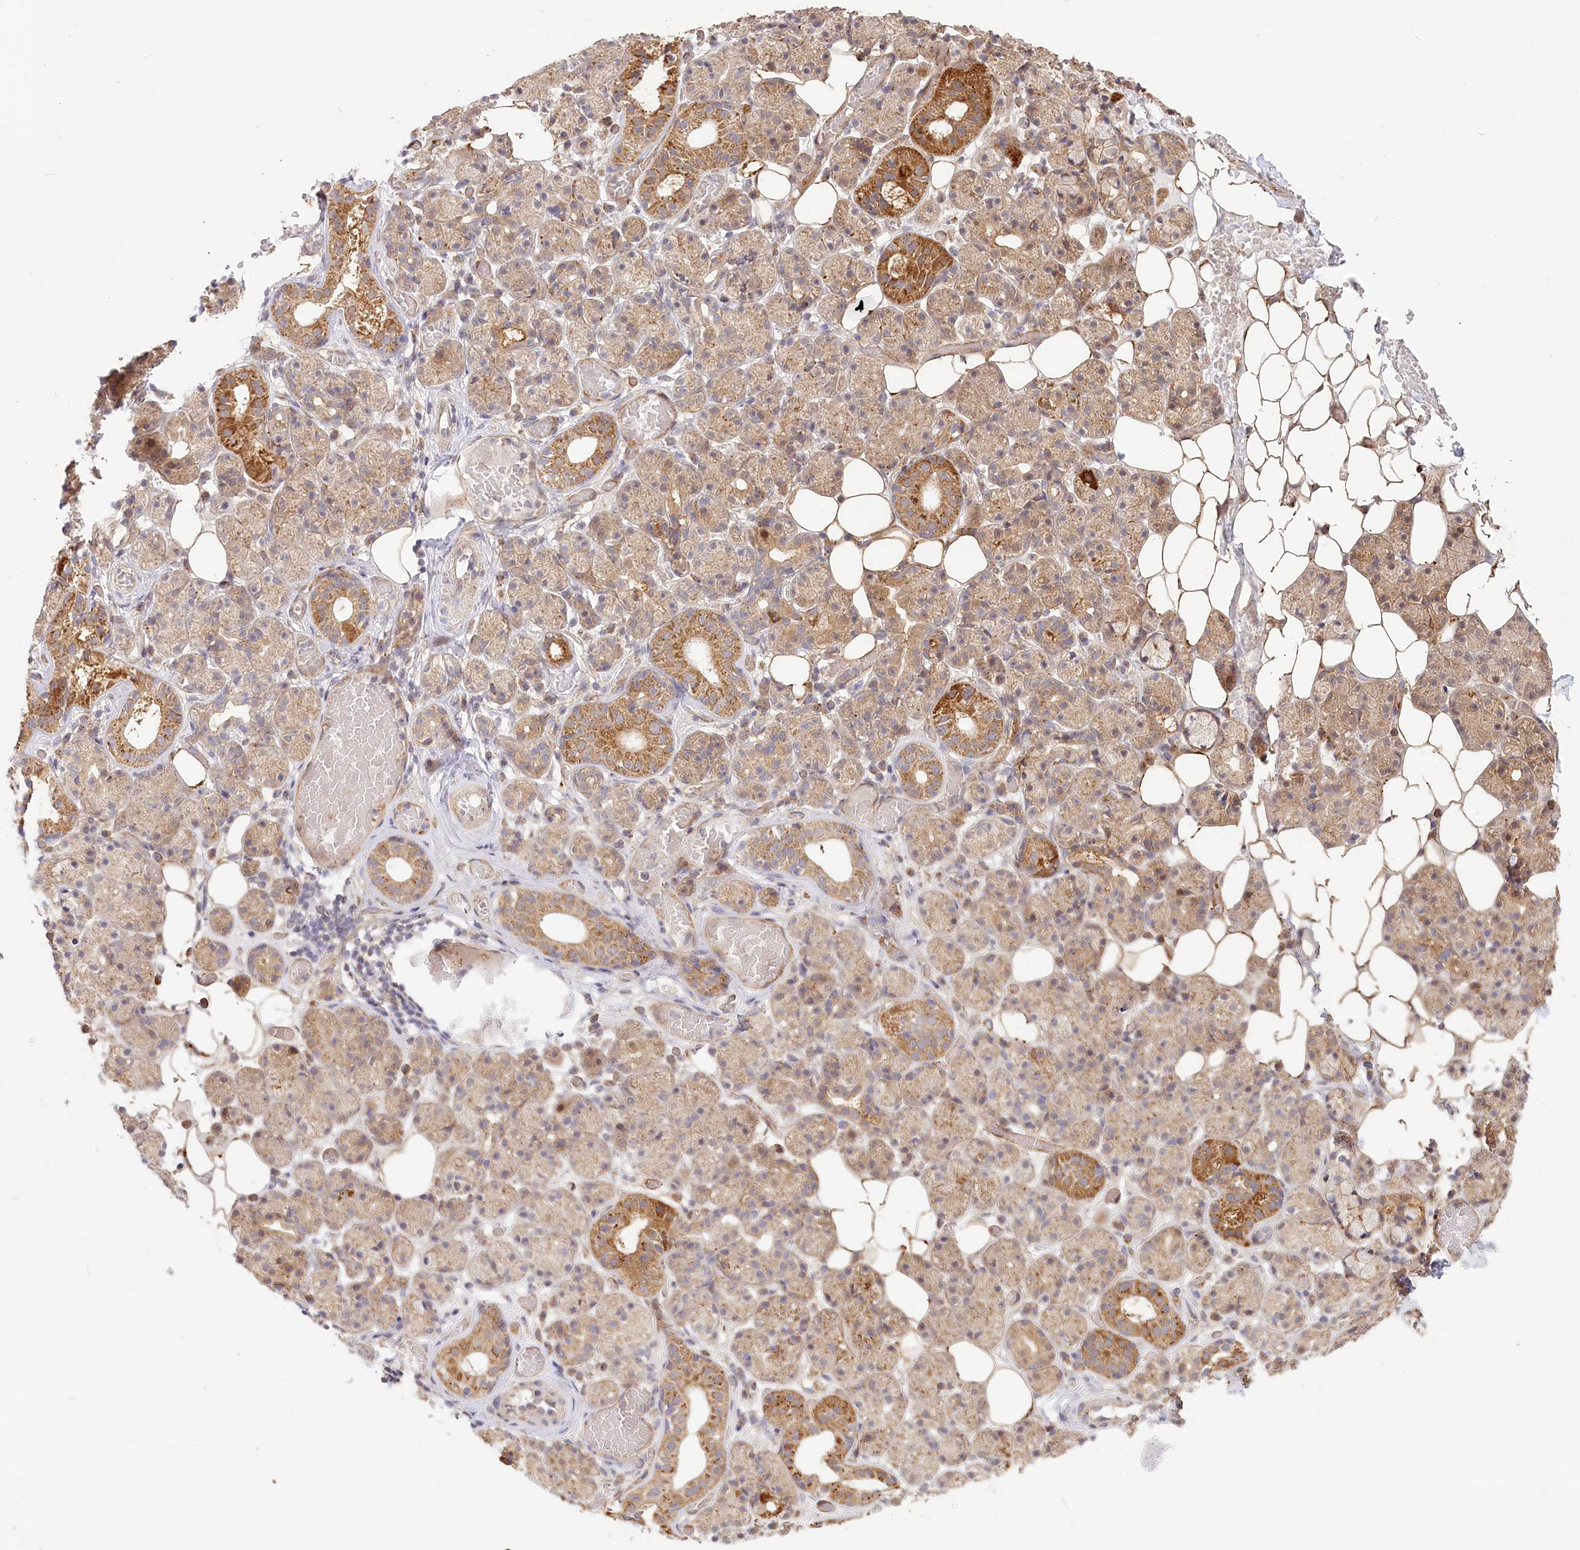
{"staining": {"intensity": "moderate", "quantity": "25%-75%", "location": "cytoplasmic/membranous"}, "tissue": "salivary gland", "cell_type": "Glandular cells", "image_type": "normal", "snomed": [{"axis": "morphology", "description": "Normal tissue, NOS"}, {"axis": "topography", "description": "Salivary gland"}], "caption": "This photomicrograph shows benign salivary gland stained with immunohistochemistry (IHC) to label a protein in brown. The cytoplasmic/membranous of glandular cells show moderate positivity for the protein. Nuclei are counter-stained blue.", "gene": "CEP70", "patient": {"sex": "male", "age": 63}}